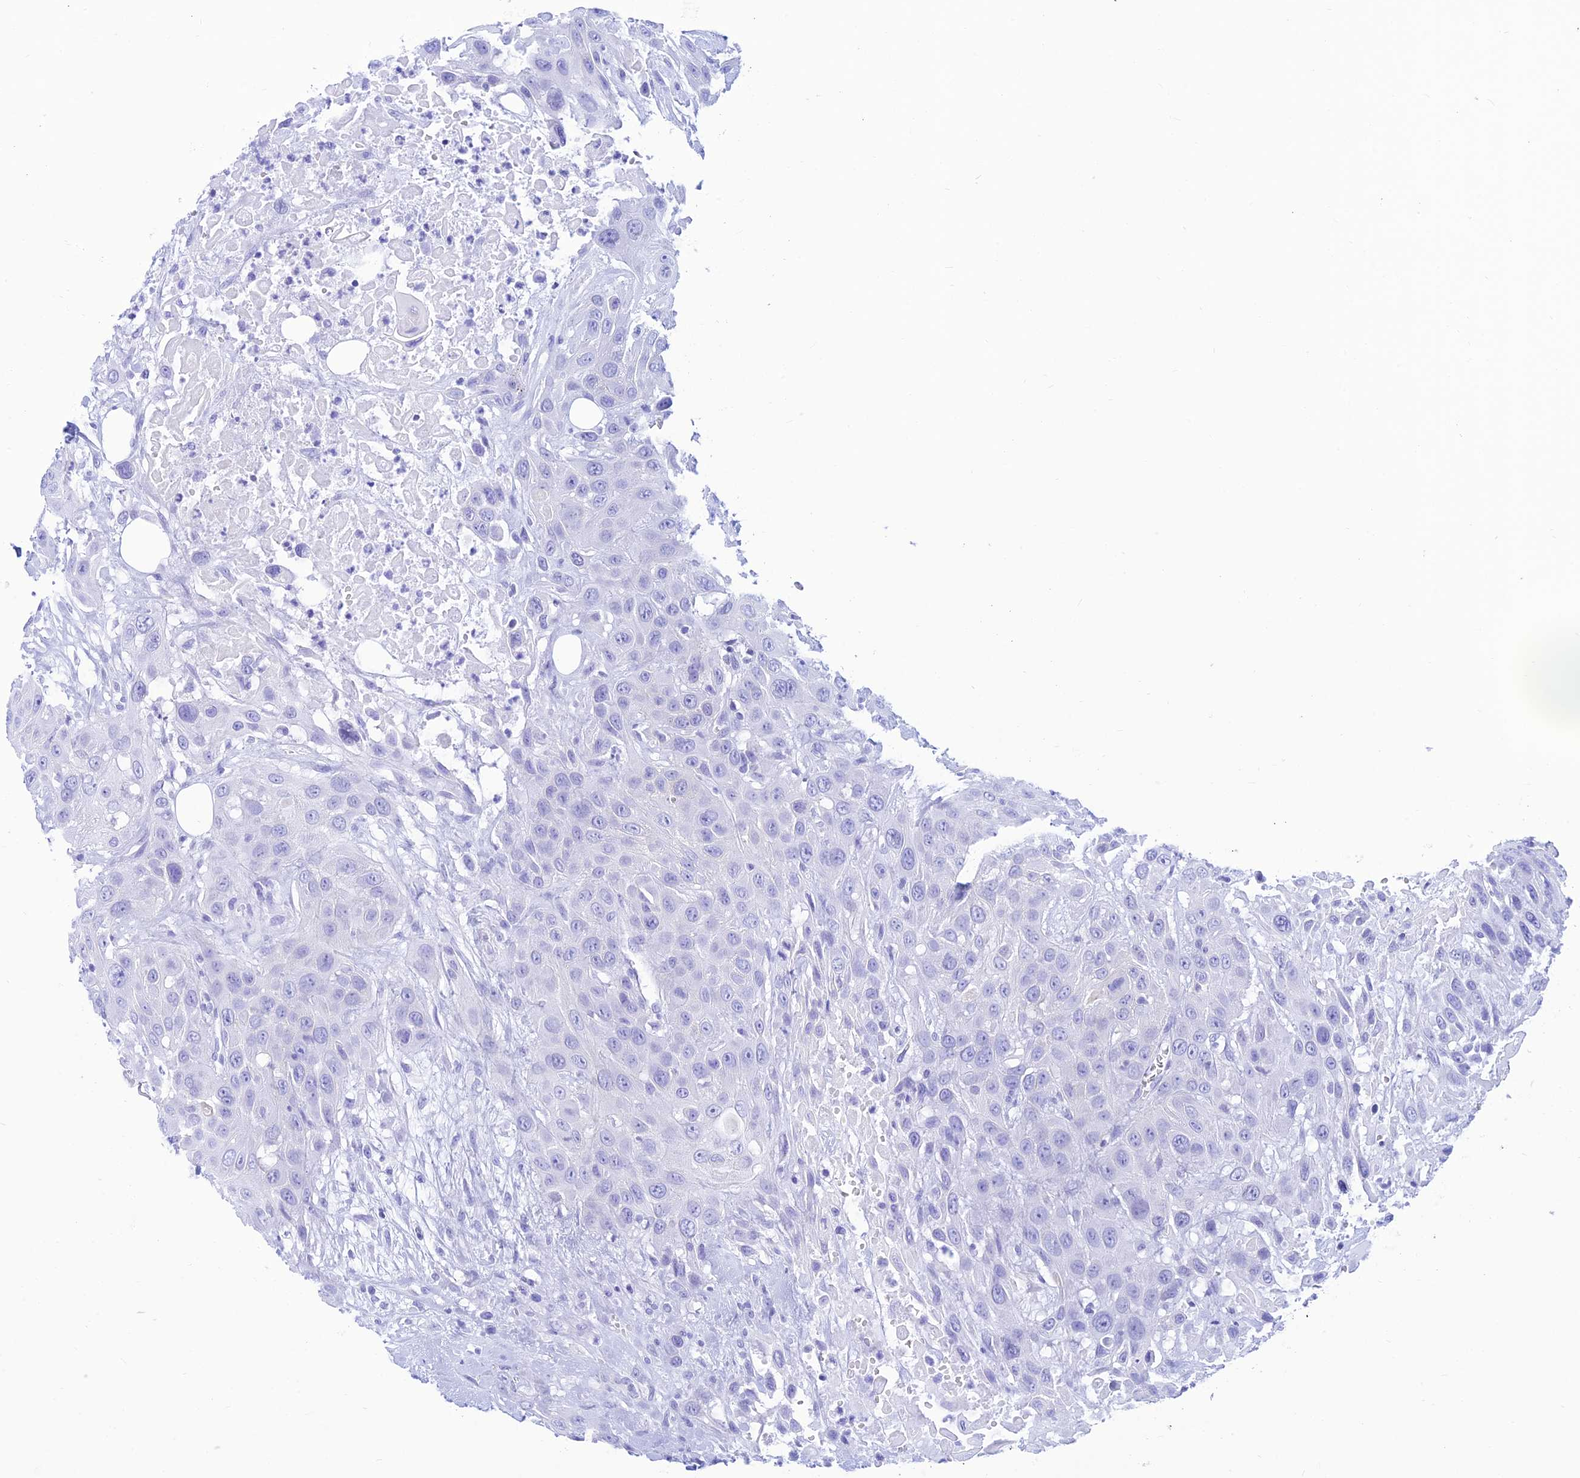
{"staining": {"intensity": "negative", "quantity": "none", "location": "none"}, "tissue": "head and neck cancer", "cell_type": "Tumor cells", "image_type": "cancer", "snomed": [{"axis": "morphology", "description": "Squamous cell carcinoma, NOS"}, {"axis": "topography", "description": "Head-Neck"}], "caption": "Head and neck cancer stained for a protein using immunohistochemistry (IHC) exhibits no staining tumor cells.", "gene": "PRNP", "patient": {"sex": "male", "age": 81}}